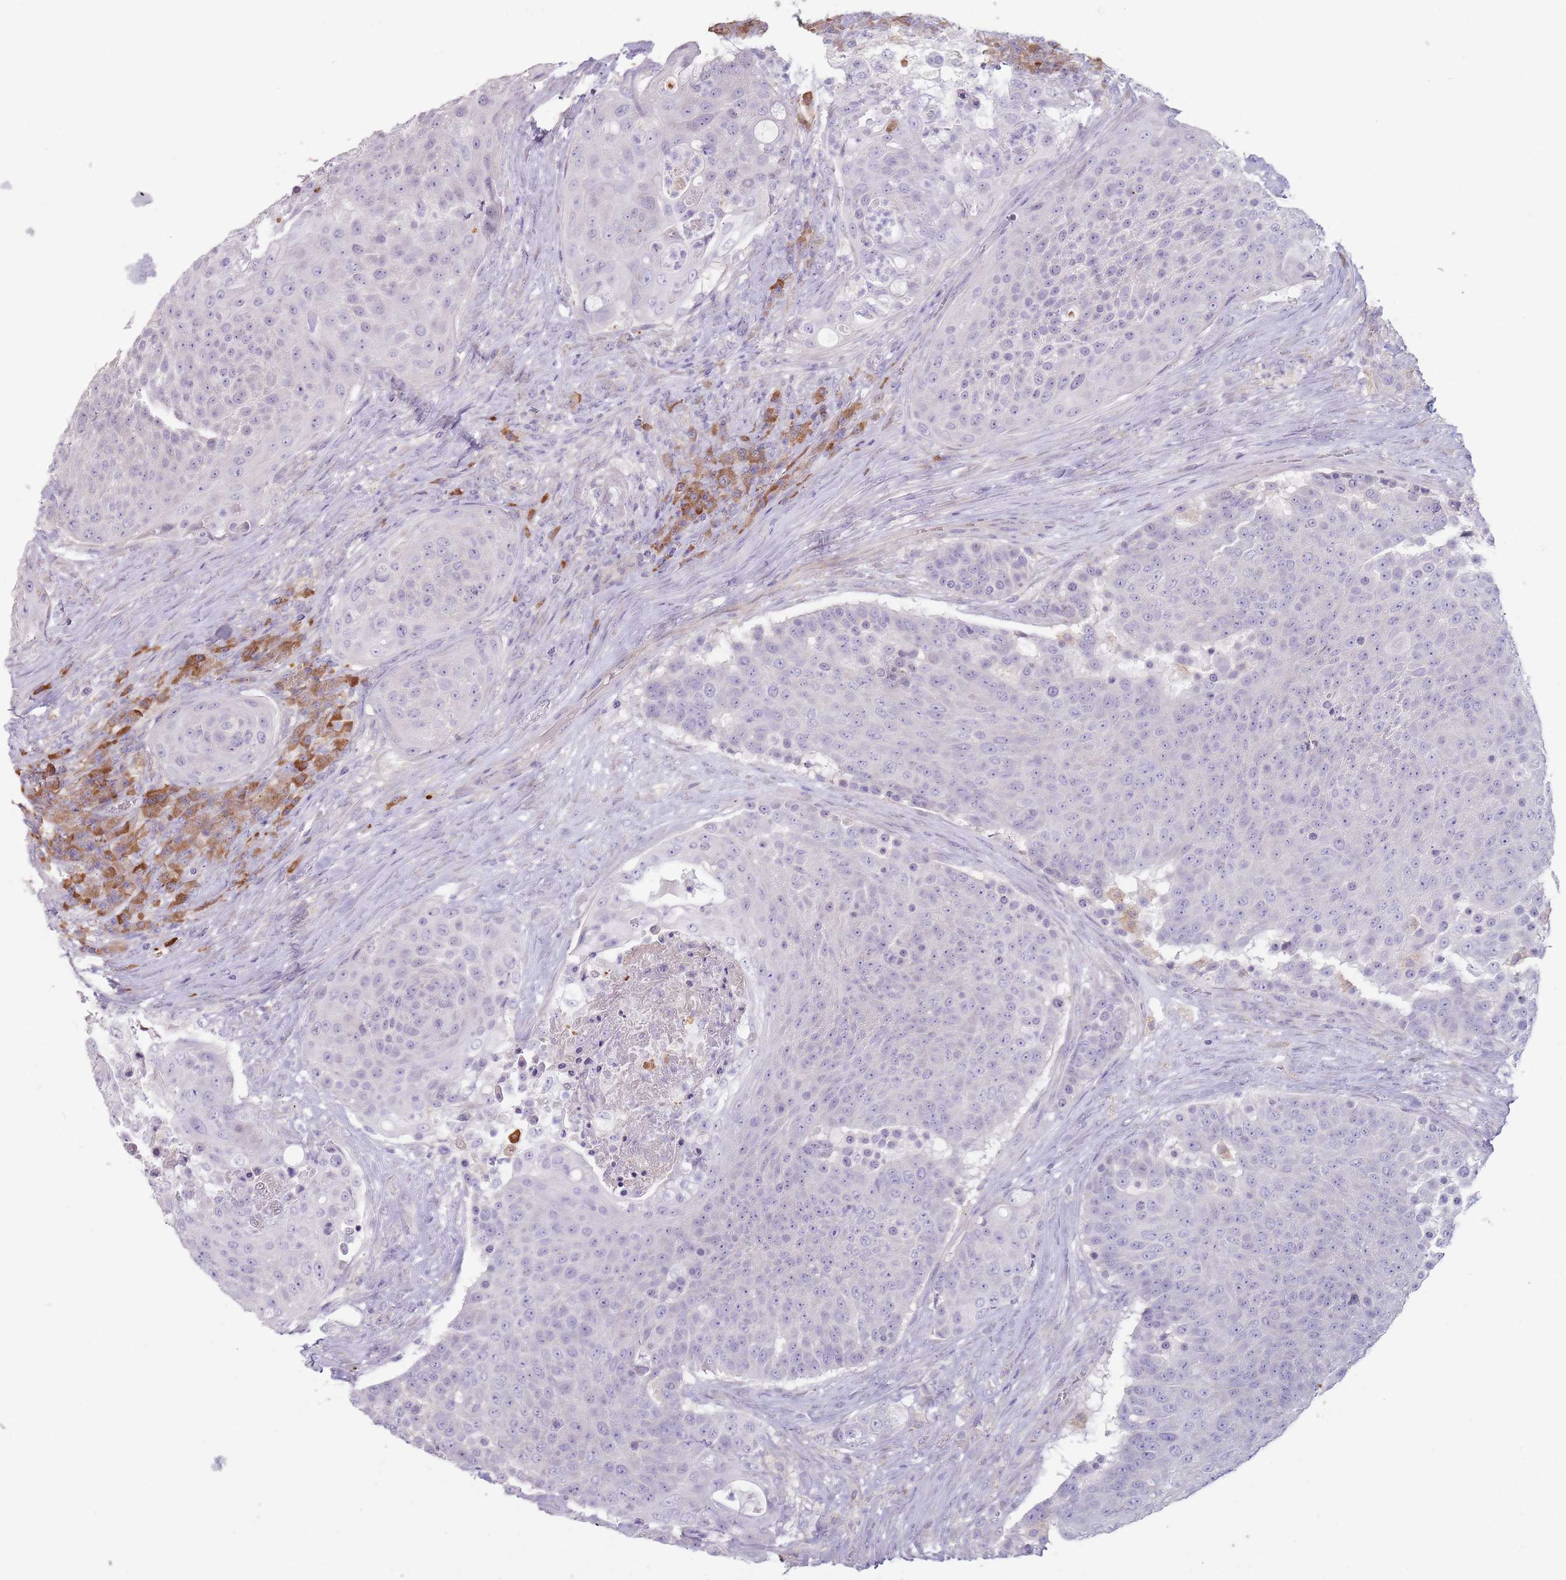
{"staining": {"intensity": "negative", "quantity": "none", "location": "none"}, "tissue": "urothelial cancer", "cell_type": "Tumor cells", "image_type": "cancer", "snomed": [{"axis": "morphology", "description": "Urothelial carcinoma, High grade"}, {"axis": "topography", "description": "Urinary bladder"}], "caption": "Histopathology image shows no protein expression in tumor cells of urothelial cancer tissue. (Immunohistochemistry, brightfield microscopy, high magnification).", "gene": "DXO", "patient": {"sex": "female", "age": 63}}